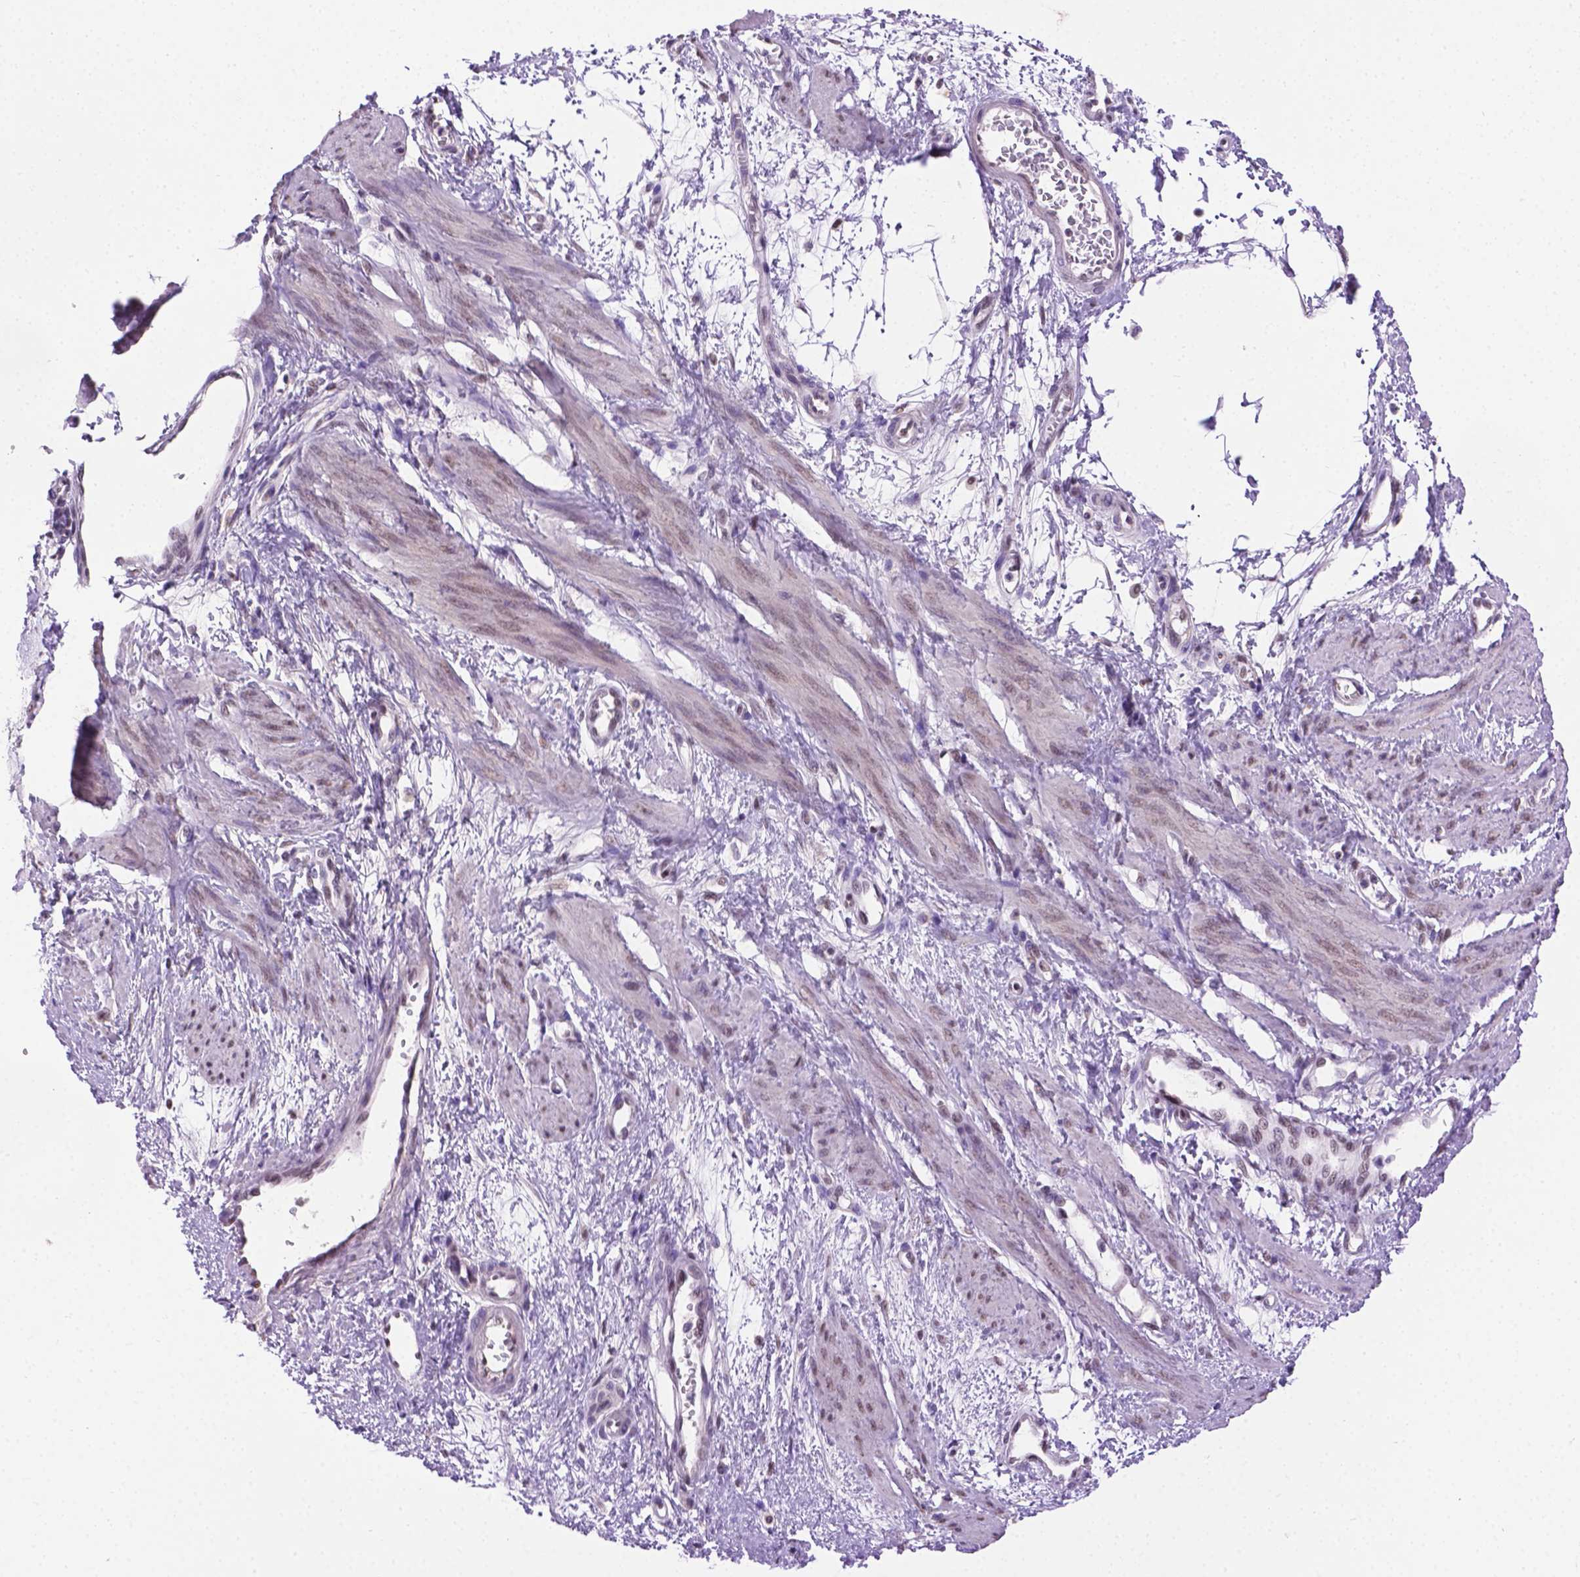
{"staining": {"intensity": "weak", "quantity": "<25%", "location": "nuclear"}, "tissue": "smooth muscle", "cell_type": "Smooth muscle cells", "image_type": "normal", "snomed": [{"axis": "morphology", "description": "Normal tissue, NOS"}, {"axis": "topography", "description": "Smooth muscle"}, {"axis": "topography", "description": "Uterus"}], "caption": "Smooth muscle stained for a protein using IHC displays no expression smooth muscle cells.", "gene": "ABI2", "patient": {"sex": "female", "age": 39}}